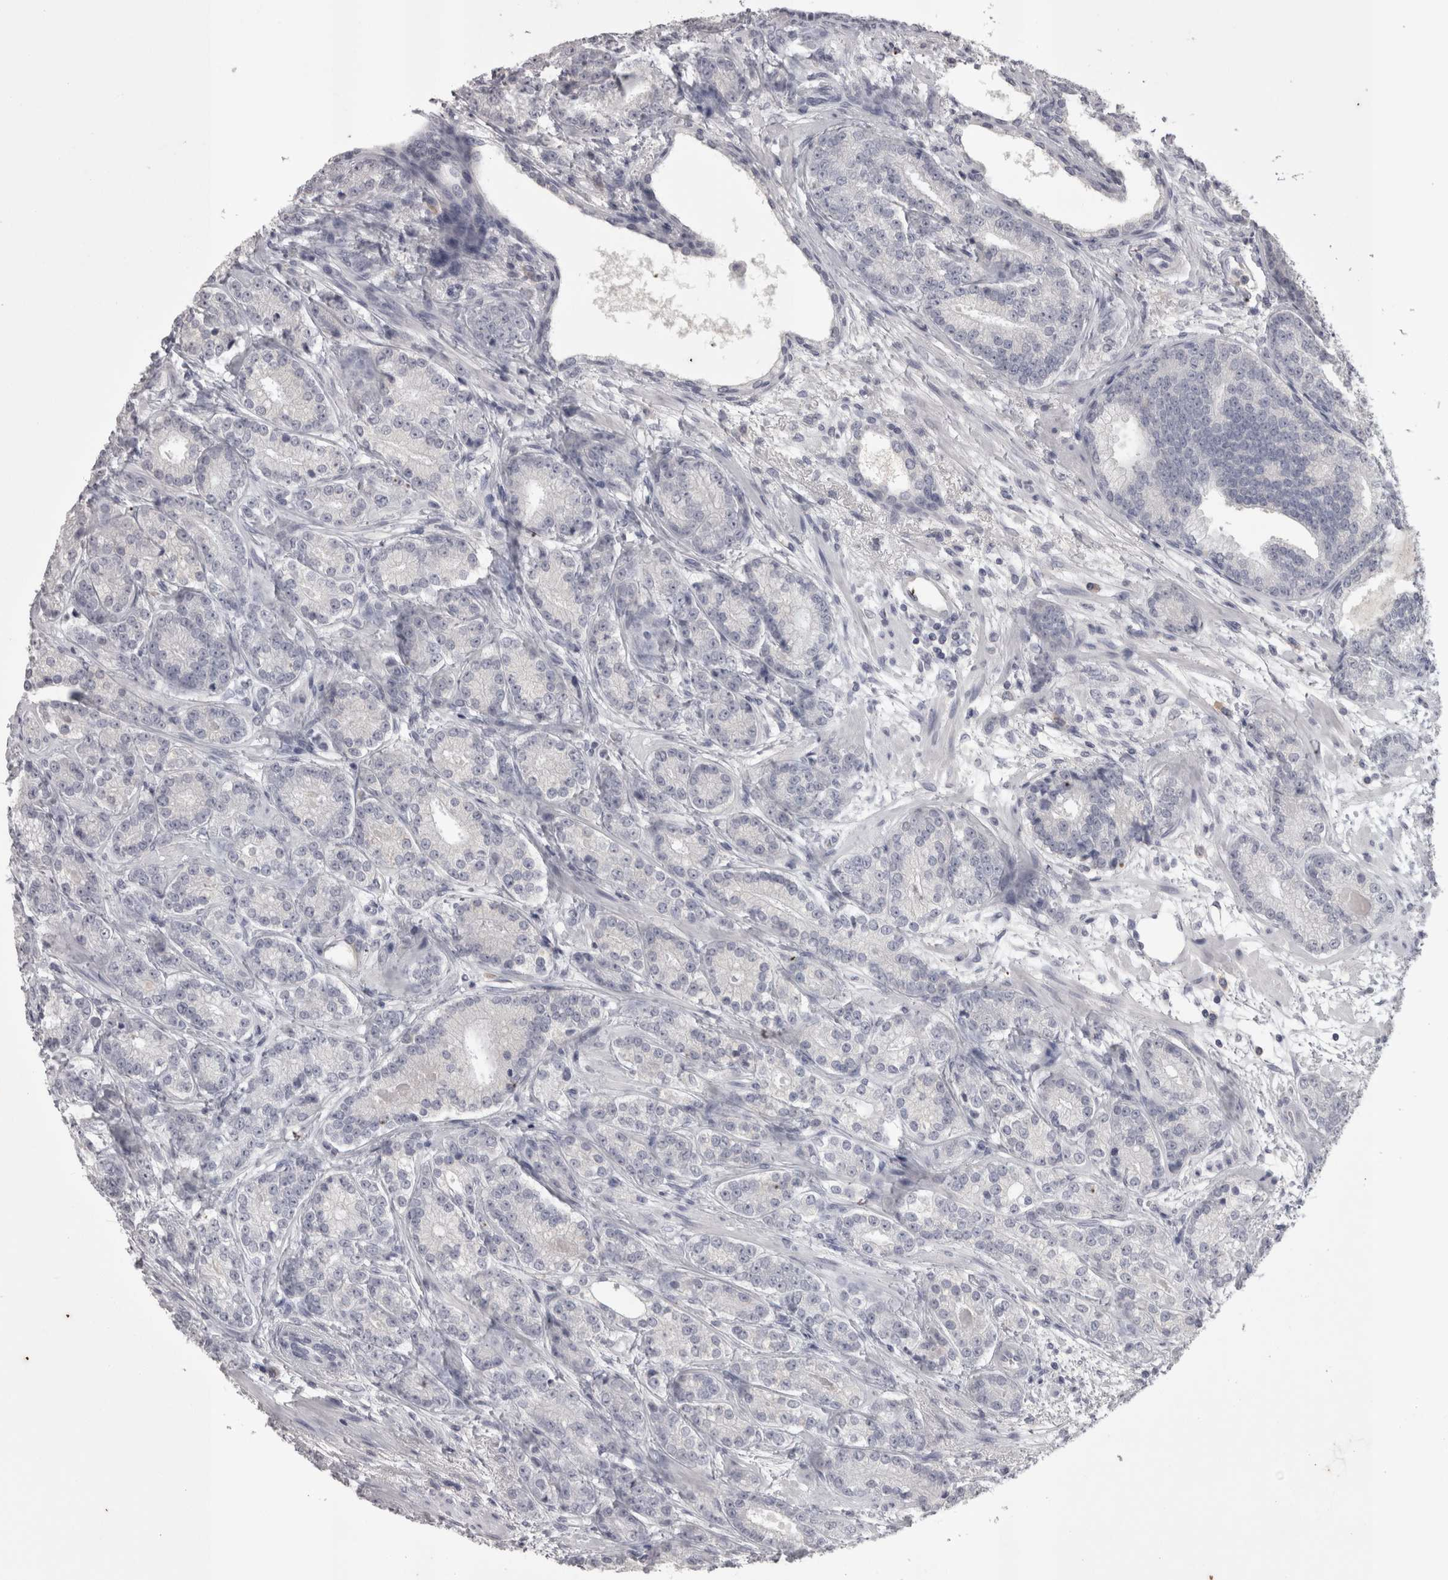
{"staining": {"intensity": "negative", "quantity": "none", "location": "none"}, "tissue": "prostate cancer", "cell_type": "Tumor cells", "image_type": "cancer", "snomed": [{"axis": "morphology", "description": "Adenocarcinoma, High grade"}, {"axis": "topography", "description": "Prostate"}], "caption": "Immunohistochemical staining of prostate cancer exhibits no significant expression in tumor cells.", "gene": "LAX1", "patient": {"sex": "male", "age": 61}}